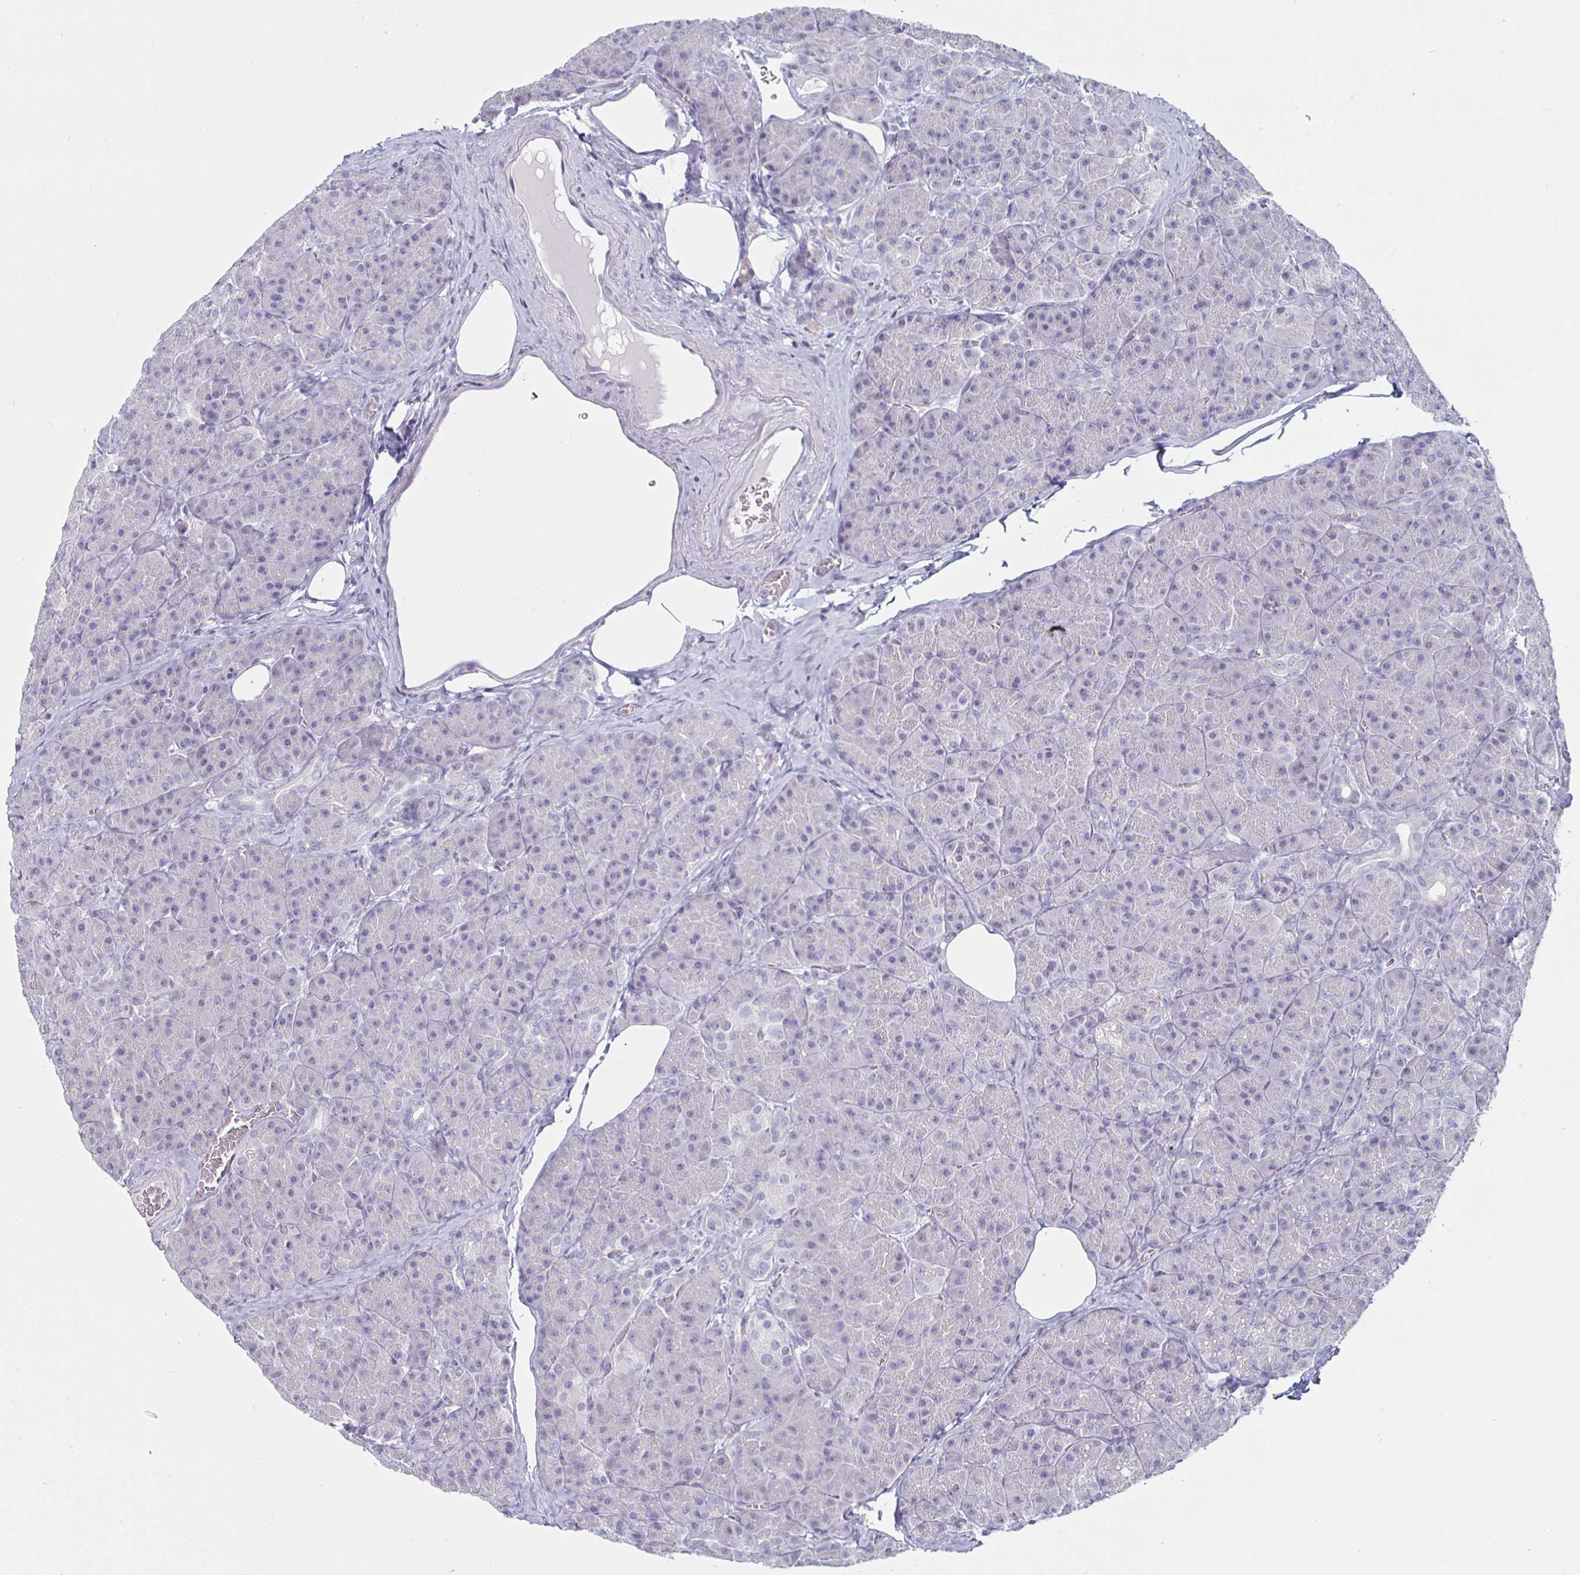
{"staining": {"intensity": "negative", "quantity": "none", "location": "none"}, "tissue": "pancreas", "cell_type": "Exocrine glandular cells", "image_type": "normal", "snomed": [{"axis": "morphology", "description": "Normal tissue, NOS"}, {"axis": "topography", "description": "Pancreas"}], "caption": "Immunohistochemistry (IHC) micrograph of unremarkable pancreas stained for a protein (brown), which displays no positivity in exocrine glandular cells.", "gene": "DMRTB1", "patient": {"sex": "male", "age": 57}}